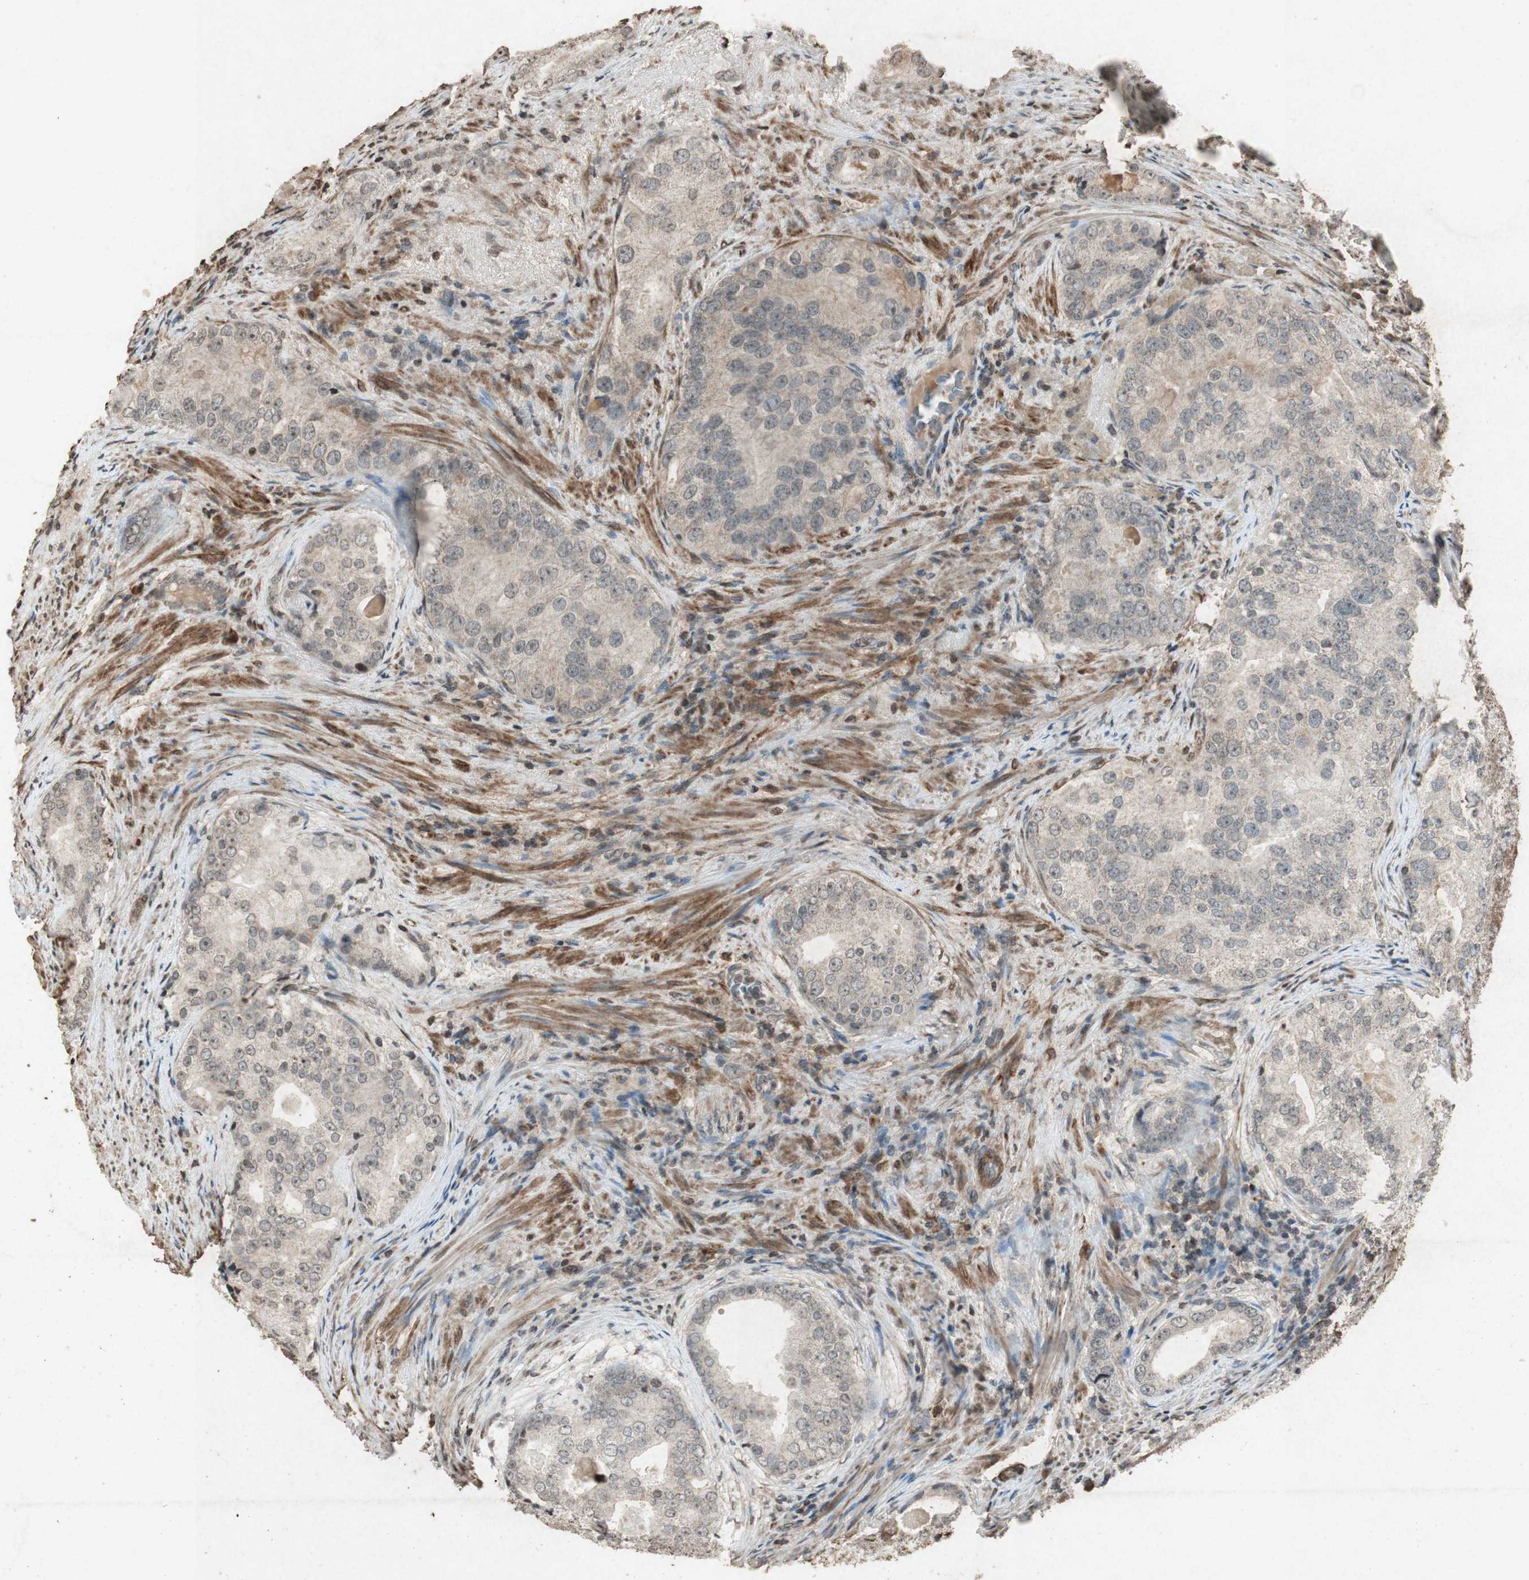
{"staining": {"intensity": "weak", "quantity": ">75%", "location": "cytoplasmic/membranous"}, "tissue": "prostate cancer", "cell_type": "Tumor cells", "image_type": "cancer", "snomed": [{"axis": "morphology", "description": "Adenocarcinoma, High grade"}, {"axis": "topography", "description": "Prostate"}], "caption": "Immunohistochemistry histopathology image of neoplastic tissue: prostate cancer (high-grade adenocarcinoma) stained using immunohistochemistry demonstrates low levels of weak protein expression localized specifically in the cytoplasmic/membranous of tumor cells, appearing as a cytoplasmic/membranous brown color.", "gene": "PRKG1", "patient": {"sex": "male", "age": 66}}